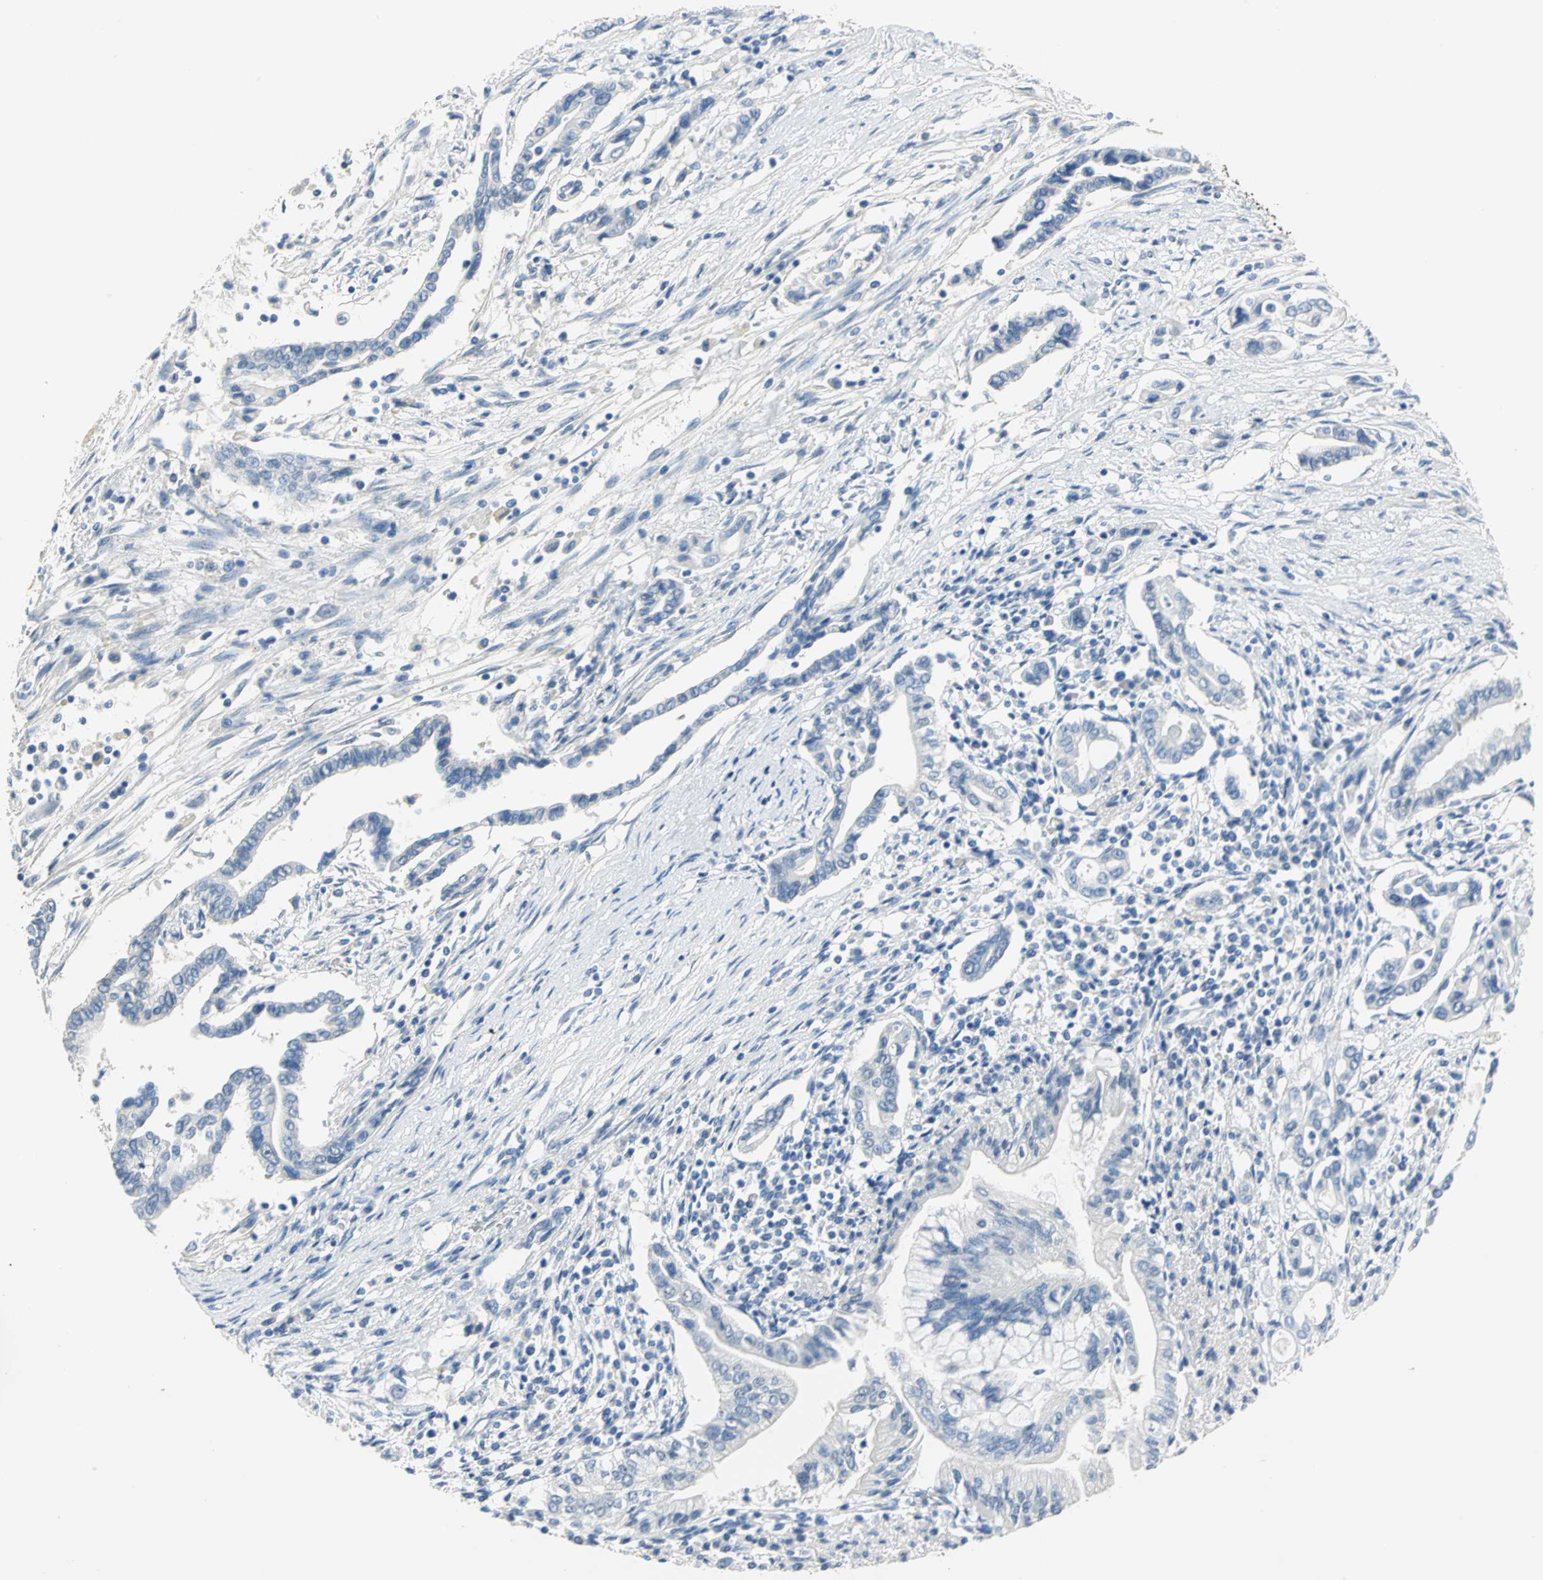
{"staining": {"intensity": "negative", "quantity": "none", "location": "none"}, "tissue": "pancreatic cancer", "cell_type": "Tumor cells", "image_type": "cancer", "snomed": [{"axis": "morphology", "description": "Adenocarcinoma, NOS"}, {"axis": "topography", "description": "Pancreas"}], "caption": "The micrograph demonstrates no significant positivity in tumor cells of pancreatic cancer (adenocarcinoma). Brightfield microscopy of immunohistochemistry (IHC) stained with DAB (3,3'-diaminobenzidine) (brown) and hematoxylin (blue), captured at high magnification.", "gene": "GYG2", "patient": {"sex": "female", "age": 57}}